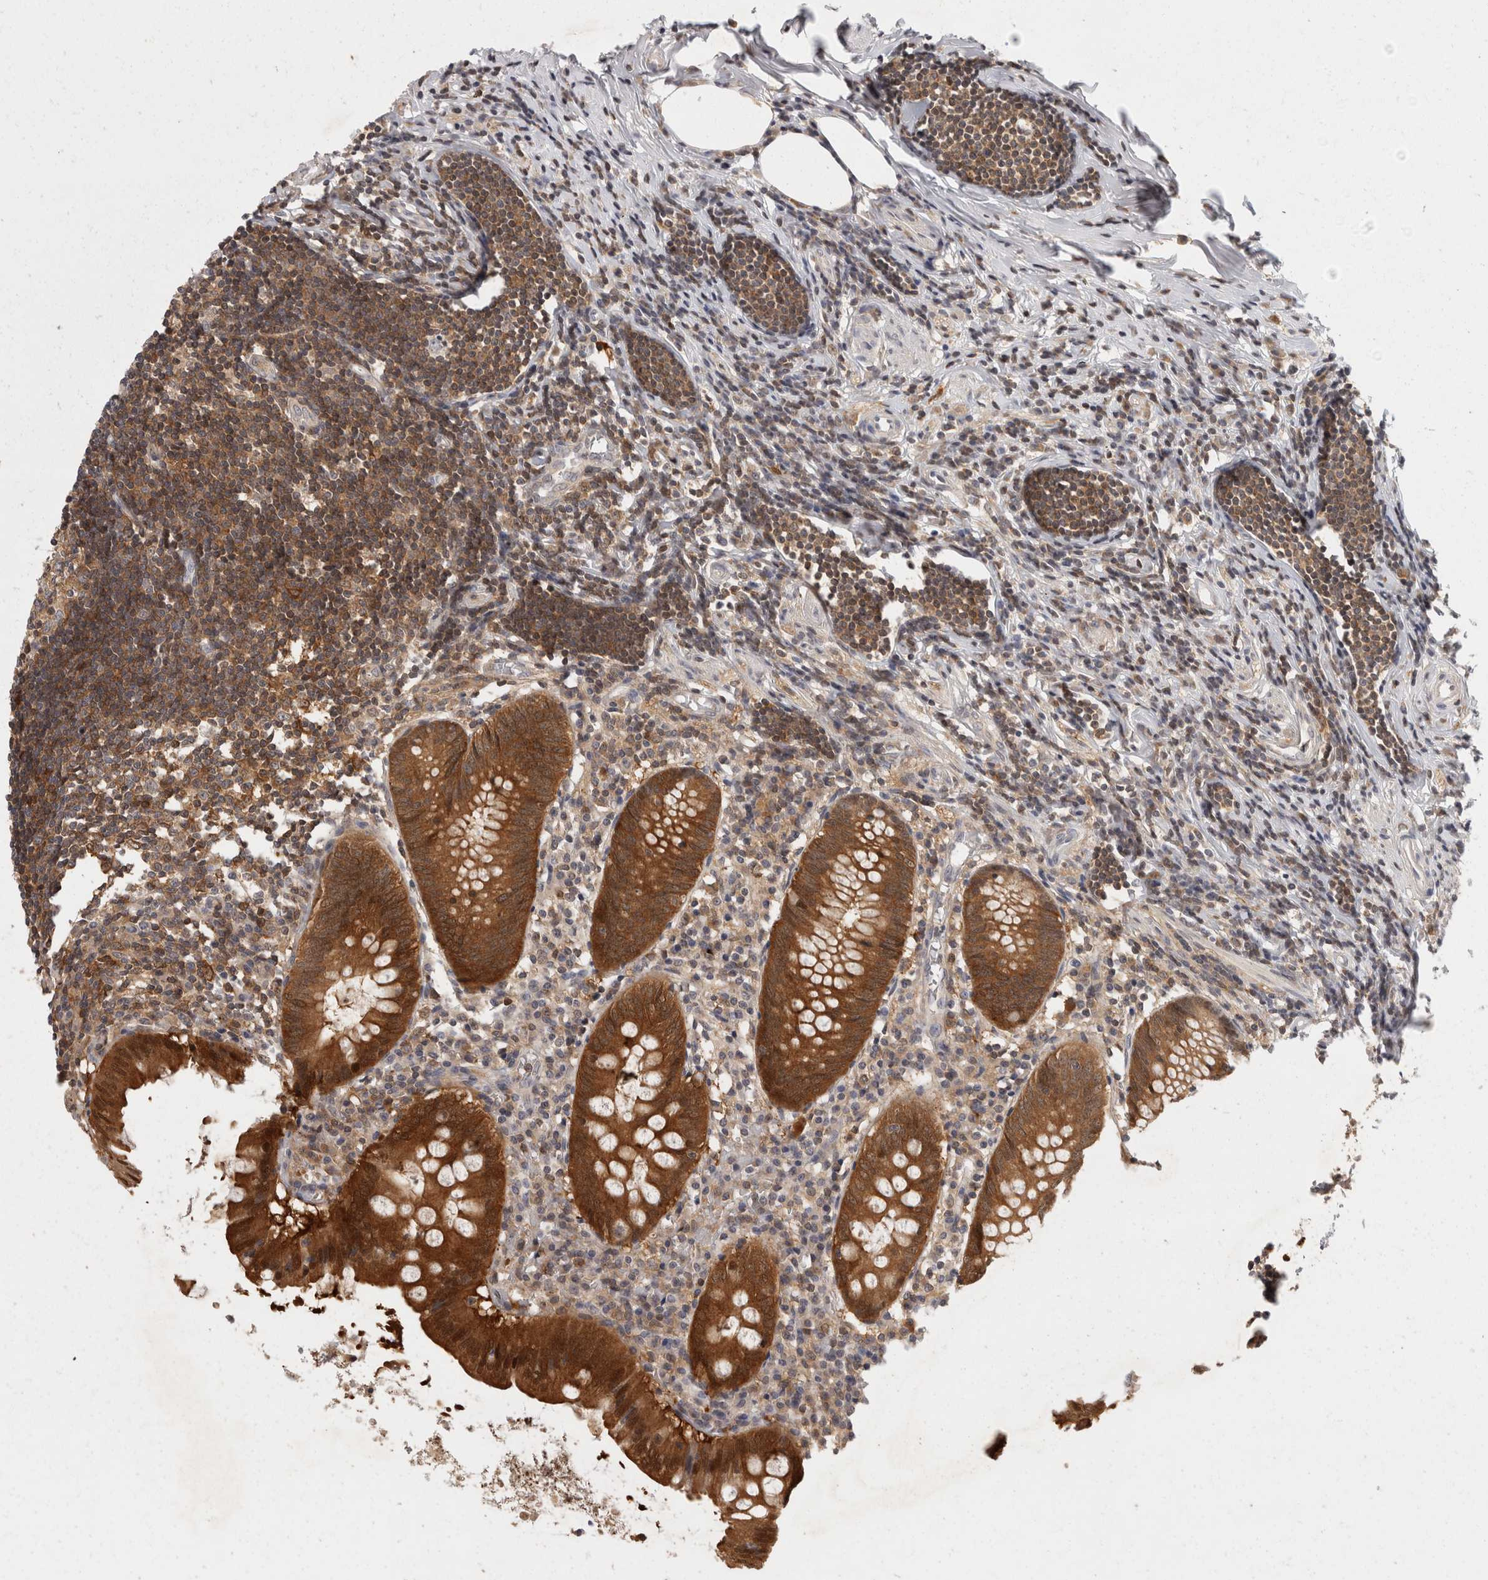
{"staining": {"intensity": "strong", "quantity": ">75%", "location": "cytoplasmic/membranous,nuclear"}, "tissue": "appendix", "cell_type": "Glandular cells", "image_type": "normal", "snomed": [{"axis": "morphology", "description": "Normal tissue, NOS"}, {"axis": "topography", "description": "Appendix"}], "caption": "Glandular cells show strong cytoplasmic/membranous,nuclear staining in about >75% of cells in benign appendix.", "gene": "ACAT2", "patient": {"sex": "female", "age": 54}}